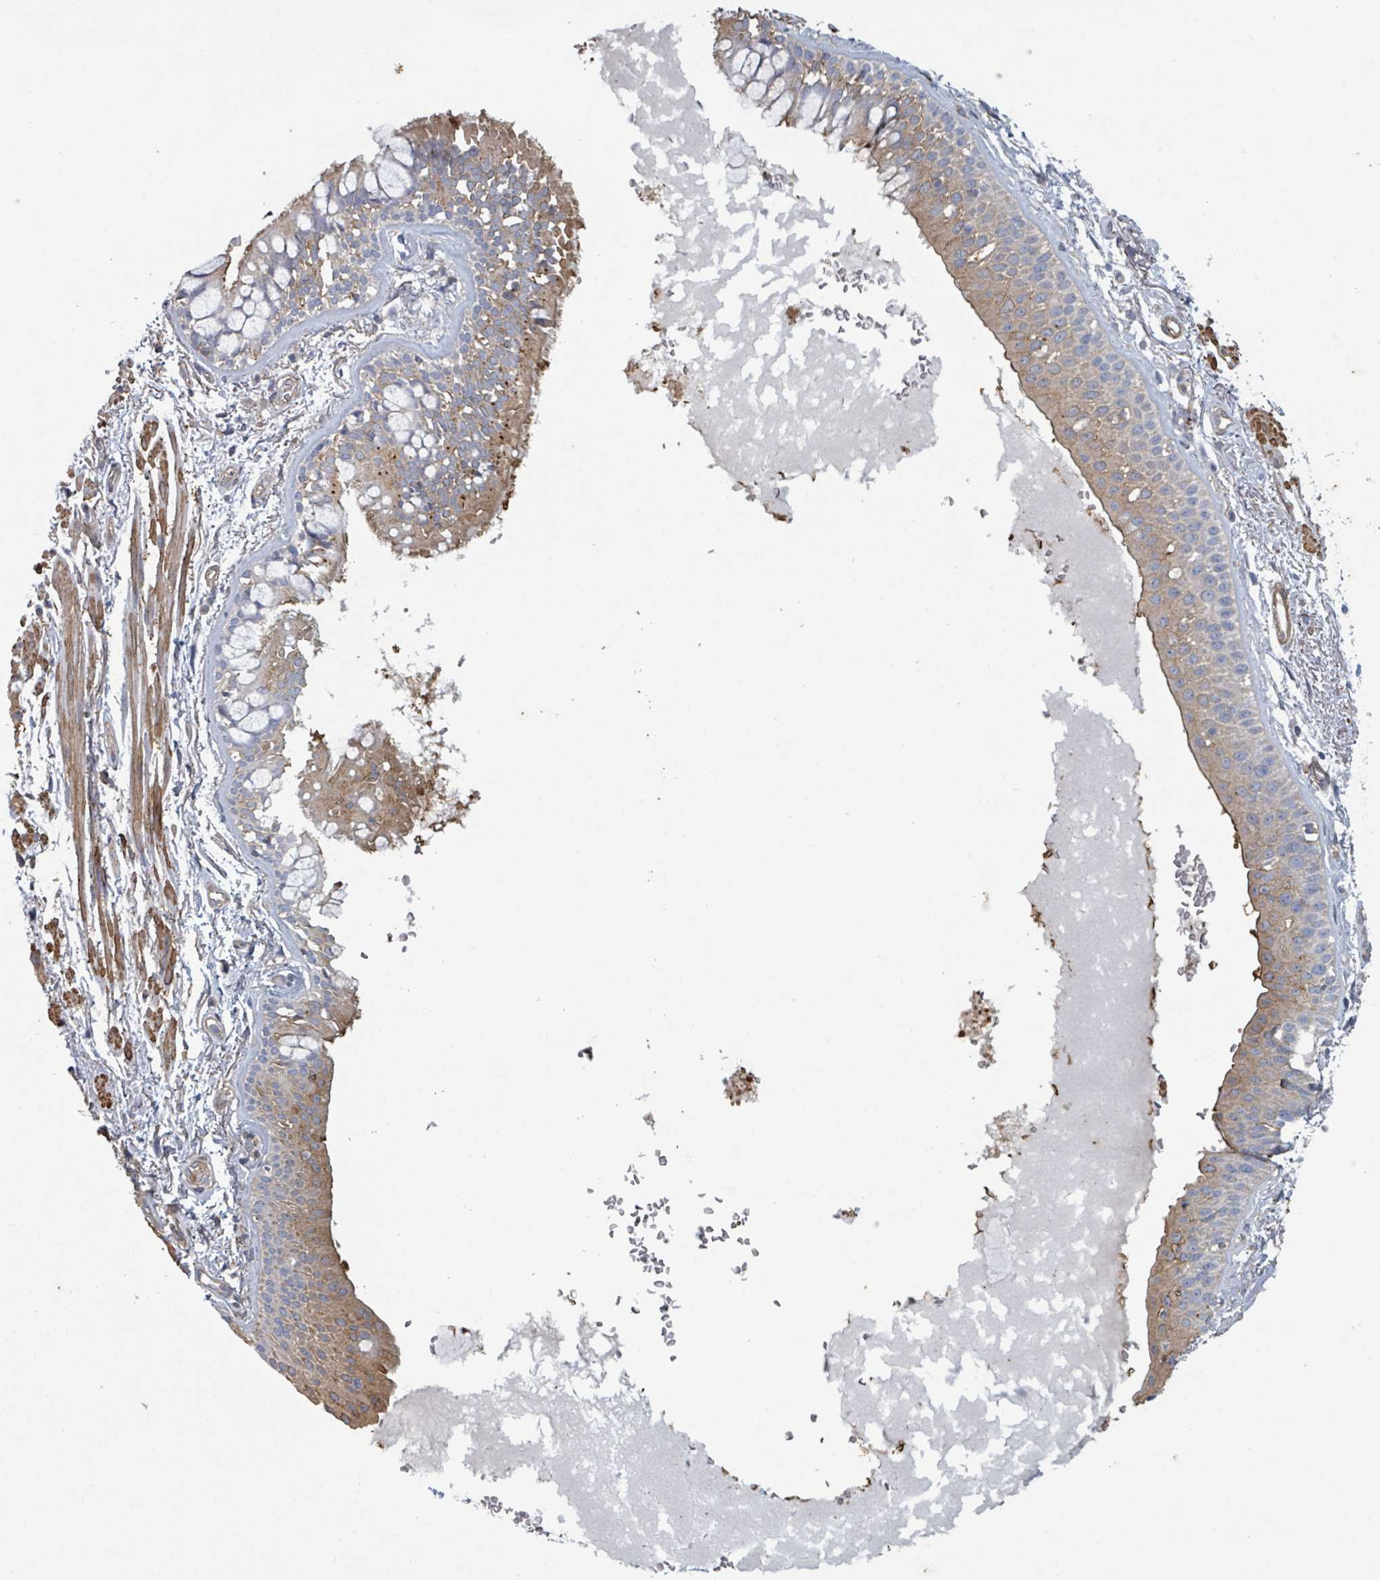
{"staining": {"intensity": "moderate", "quantity": "25%-75%", "location": "cytoplasmic/membranous"}, "tissue": "bronchus", "cell_type": "Respiratory epithelial cells", "image_type": "normal", "snomed": [{"axis": "morphology", "description": "Normal tissue, NOS"}, {"axis": "topography", "description": "Bronchus"}], "caption": "DAB (3,3'-diaminobenzidine) immunohistochemical staining of unremarkable bronchus reveals moderate cytoplasmic/membranous protein positivity in about 25%-75% of respiratory epithelial cells.", "gene": "ADCK1", "patient": {"sex": "male", "age": 70}}